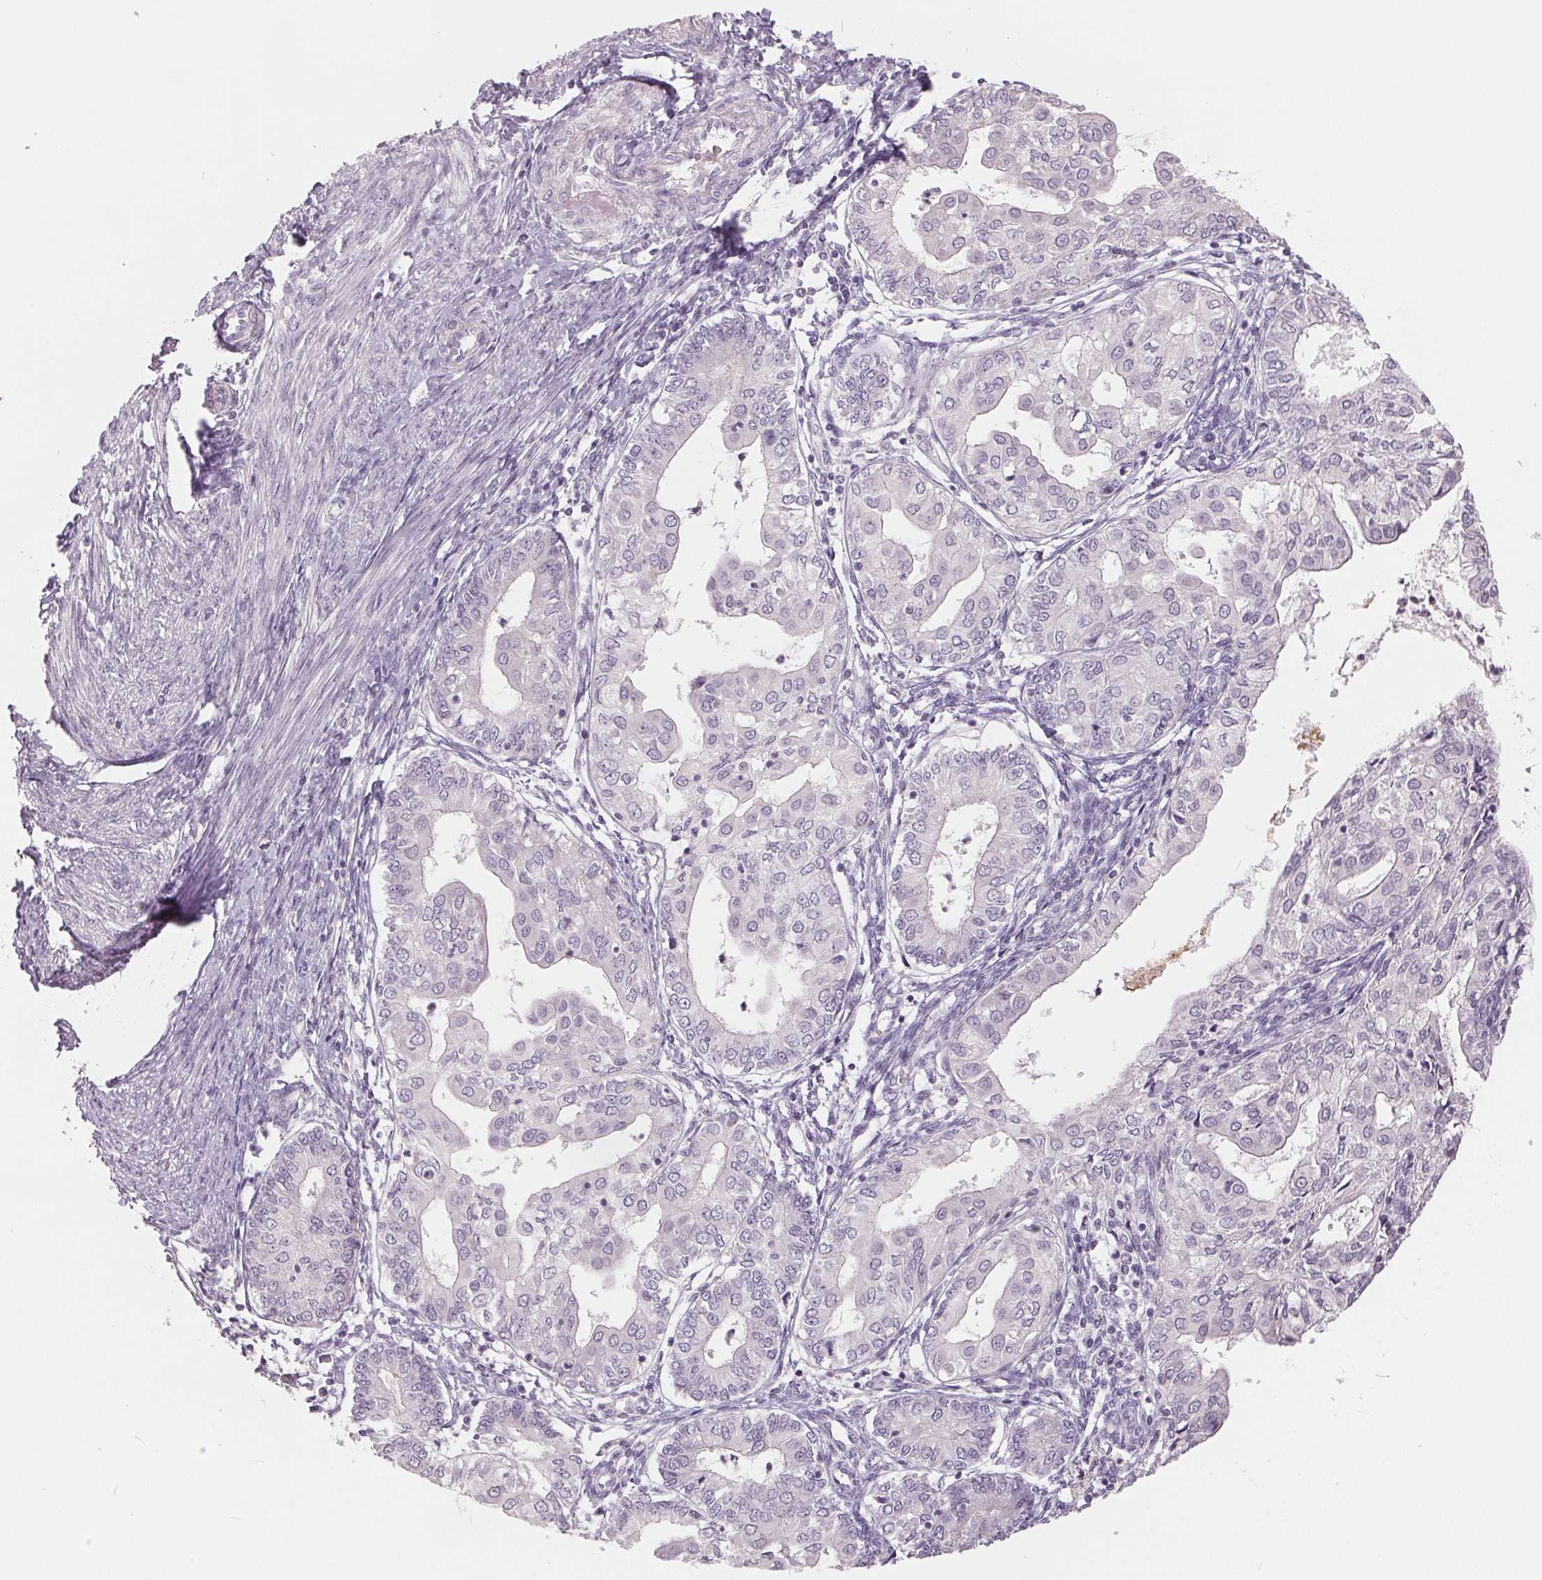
{"staining": {"intensity": "negative", "quantity": "none", "location": "none"}, "tissue": "endometrial cancer", "cell_type": "Tumor cells", "image_type": "cancer", "snomed": [{"axis": "morphology", "description": "Adenocarcinoma, NOS"}, {"axis": "topography", "description": "Endometrium"}], "caption": "Immunohistochemistry (IHC) of endometrial adenocarcinoma displays no staining in tumor cells.", "gene": "ZBBX", "patient": {"sex": "female", "age": 68}}